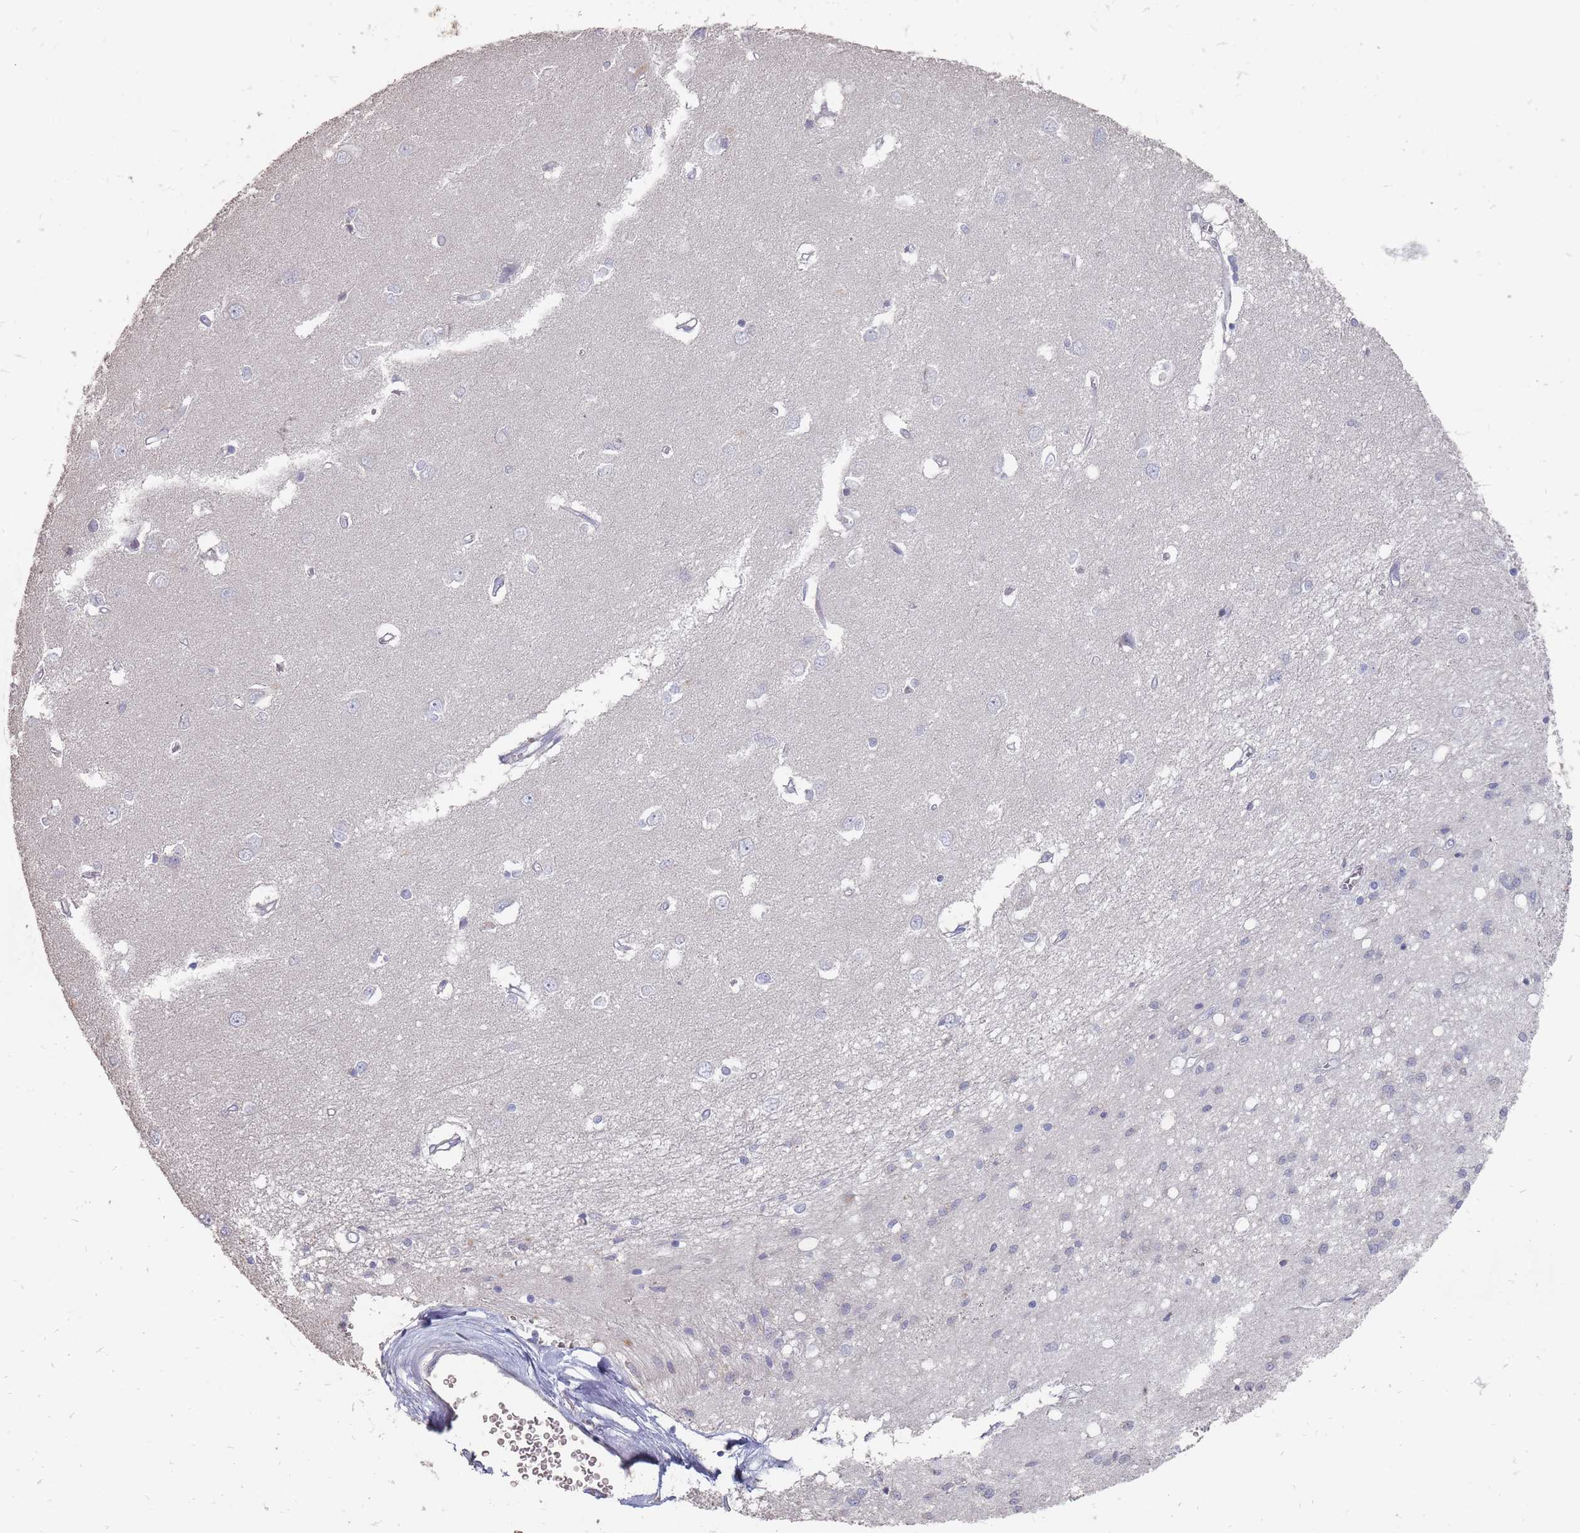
{"staining": {"intensity": "negative", "quantity": "none", "location": "none"}, "tissue": "caudate", "cell_type": "Glial cells", "image_type": "normal", "snomed": [{"axis": "morphology", "description": "Normal tissue, NOS"}, {"axis": "topography", "description": "Lateral ventricle wall"}], "caption": "Photomicrograph shows no protein positivity in glial cells of unremarkable caudate. (DAB (3,3'-diaminobenzidine) IHC with hematoxylin counter stain).", "gene": "OTULINL", "patient": {"sex": "male", "age": 37}}